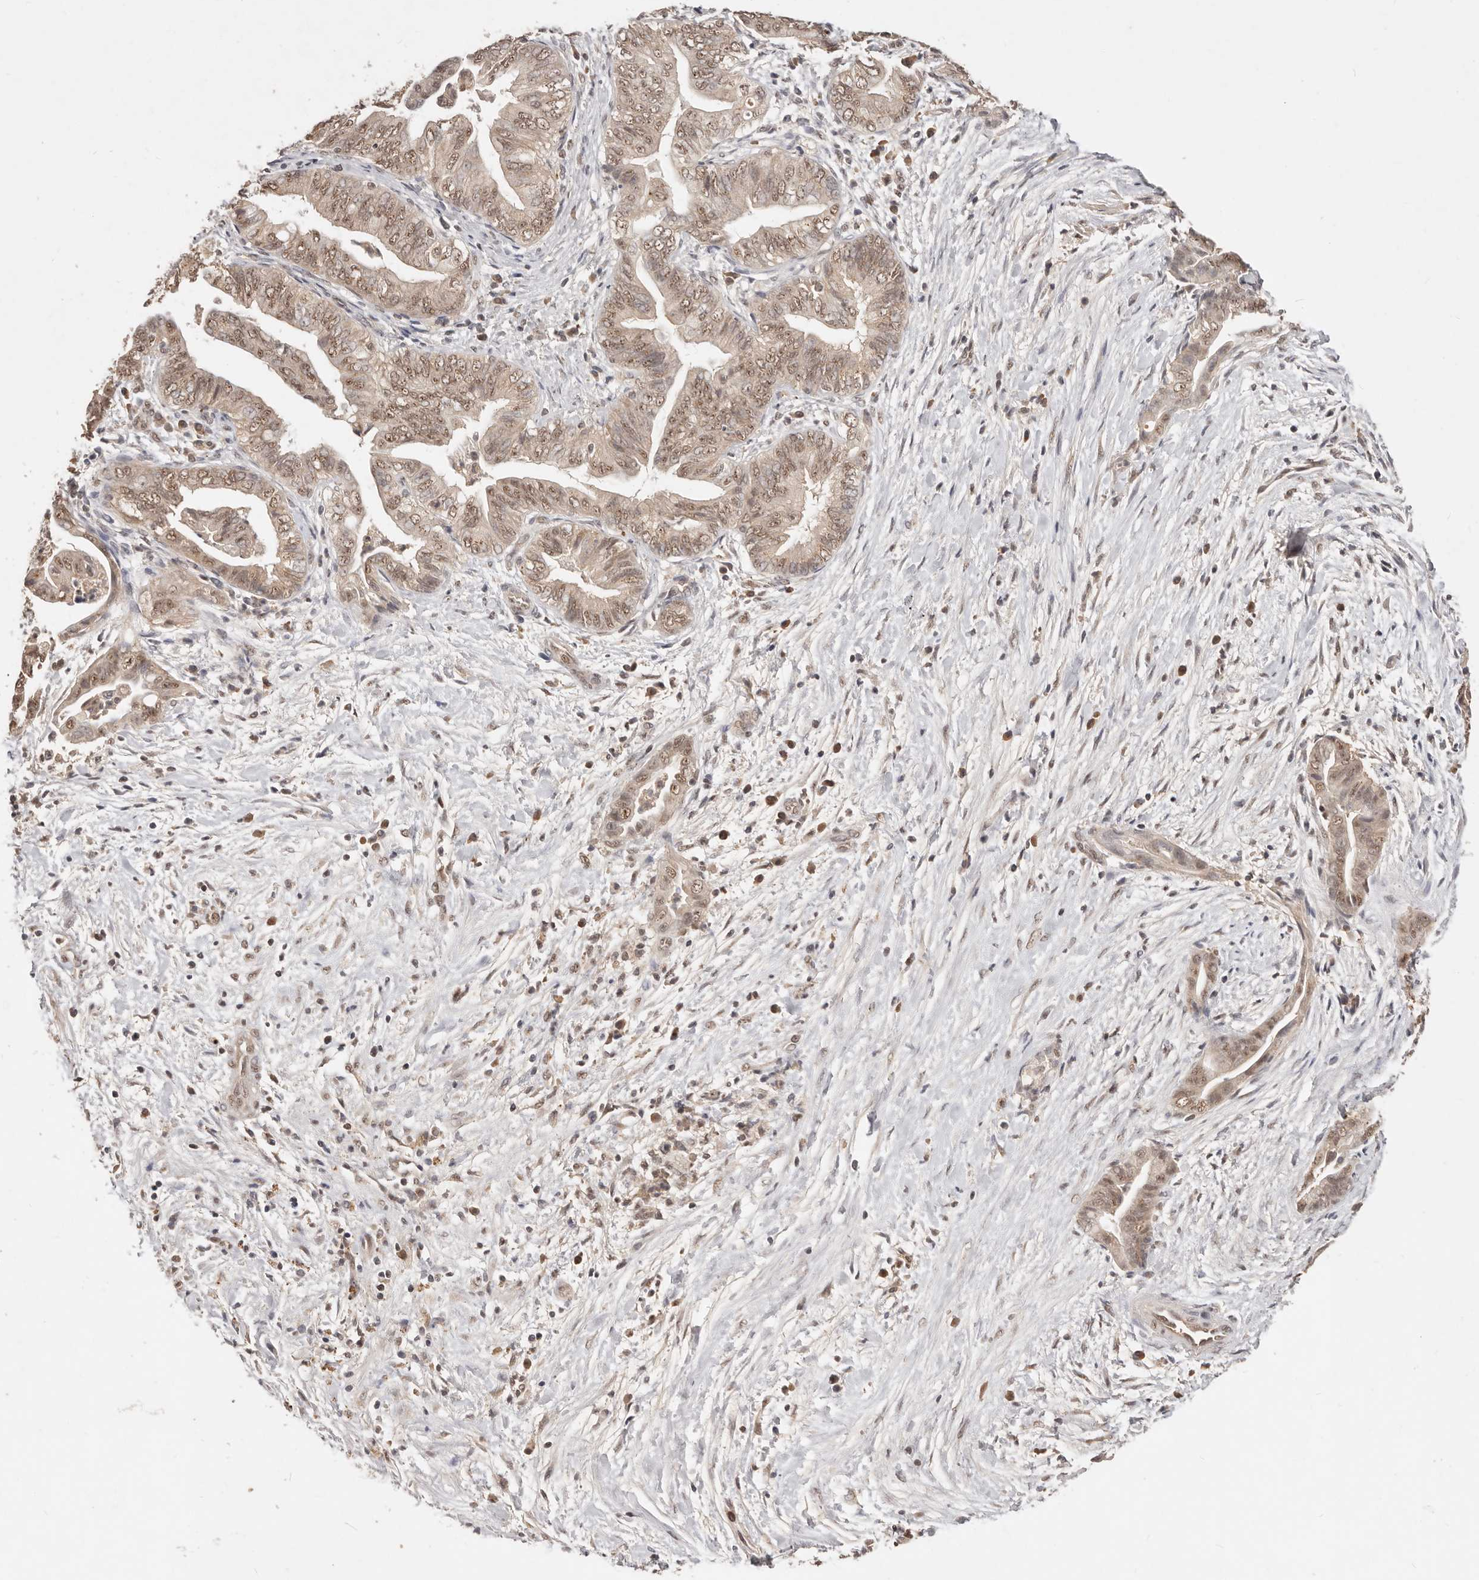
{"staining": {"intensity": "moderate", "quantity": ">75%", "location": "cytoplasmic/membranous,nuclear"}, "tissue": "pancreatic cancer", "cell_type": "Tumor cells", "image_type": "cancer", "snomed": [{"axis": "morphology", "description": "Adenocarcinoma, NOS"}, {"axis": "topography", "description": "Pancreas"}], "caption": "This is an image of IHC staining of pancreatic cancer, which shows moderate expression in the cytoplasmic/membranous and nuclear of tumor cells.", "gene": "TSPAN13", "patient": {"sex": "male", "age": 75}}